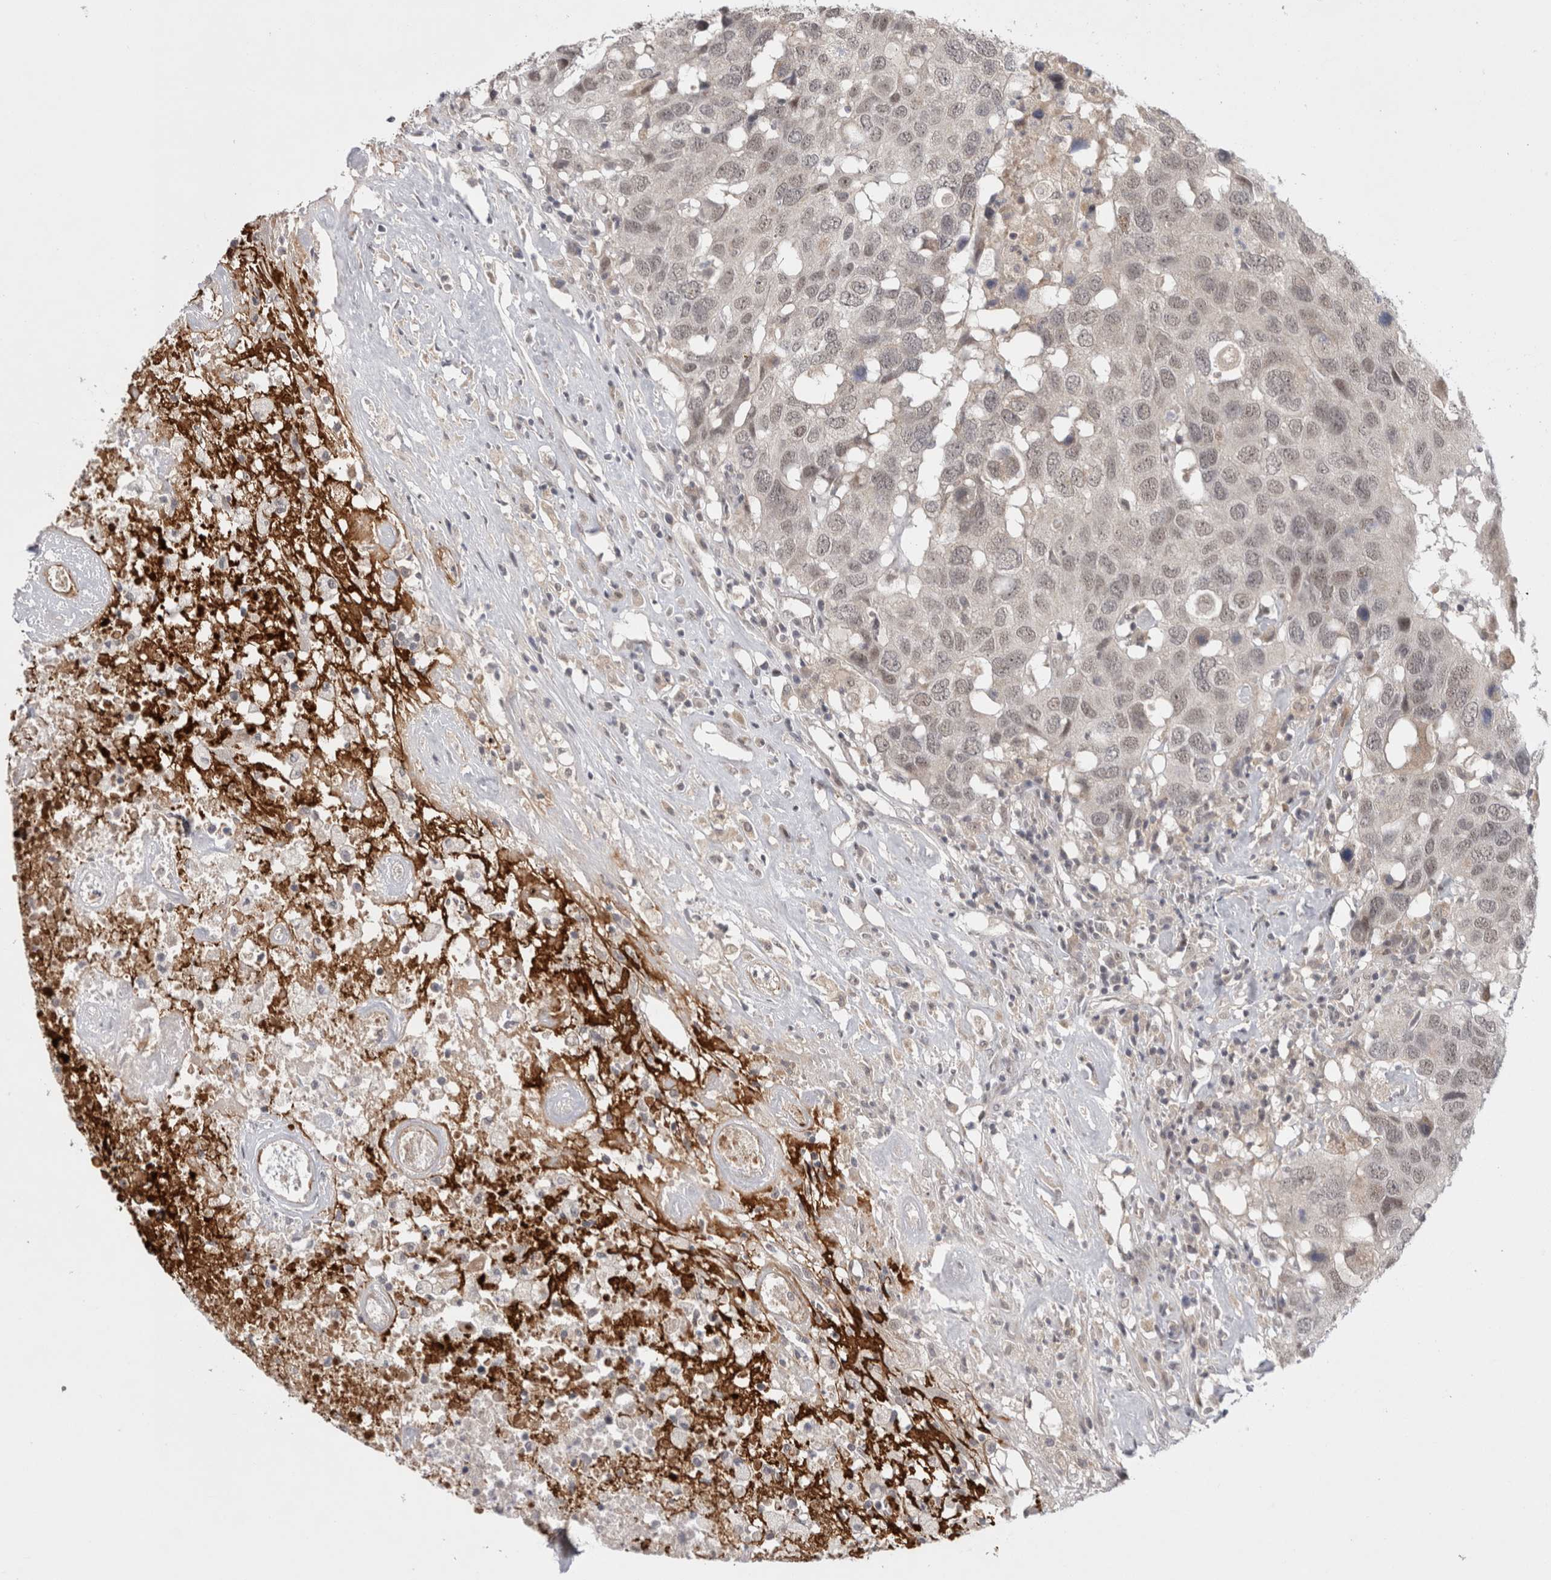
{"staining": {"intensity": "weak", "quantity": "25%-75%", "location": "nuclear"}, "tissue": "head and neck cancer", "cell_type": "Tumor cells", "image_type": "cancer", "snomed": [{"axis": "morphology", "description": "Squamous cell carcinoma, NOS"}, {"axis": "topography", "description": "Head-Neck"}], "caption": "Tumor cells exhibit low levels of weak nuclear expression in about 25%-75% of cells in head and neck squamous cell carcinoma. (IHC, brightfield microscopy, high magnification).", "gene": "ZNF318", "patient": {"sex": "male", "age": 66}}